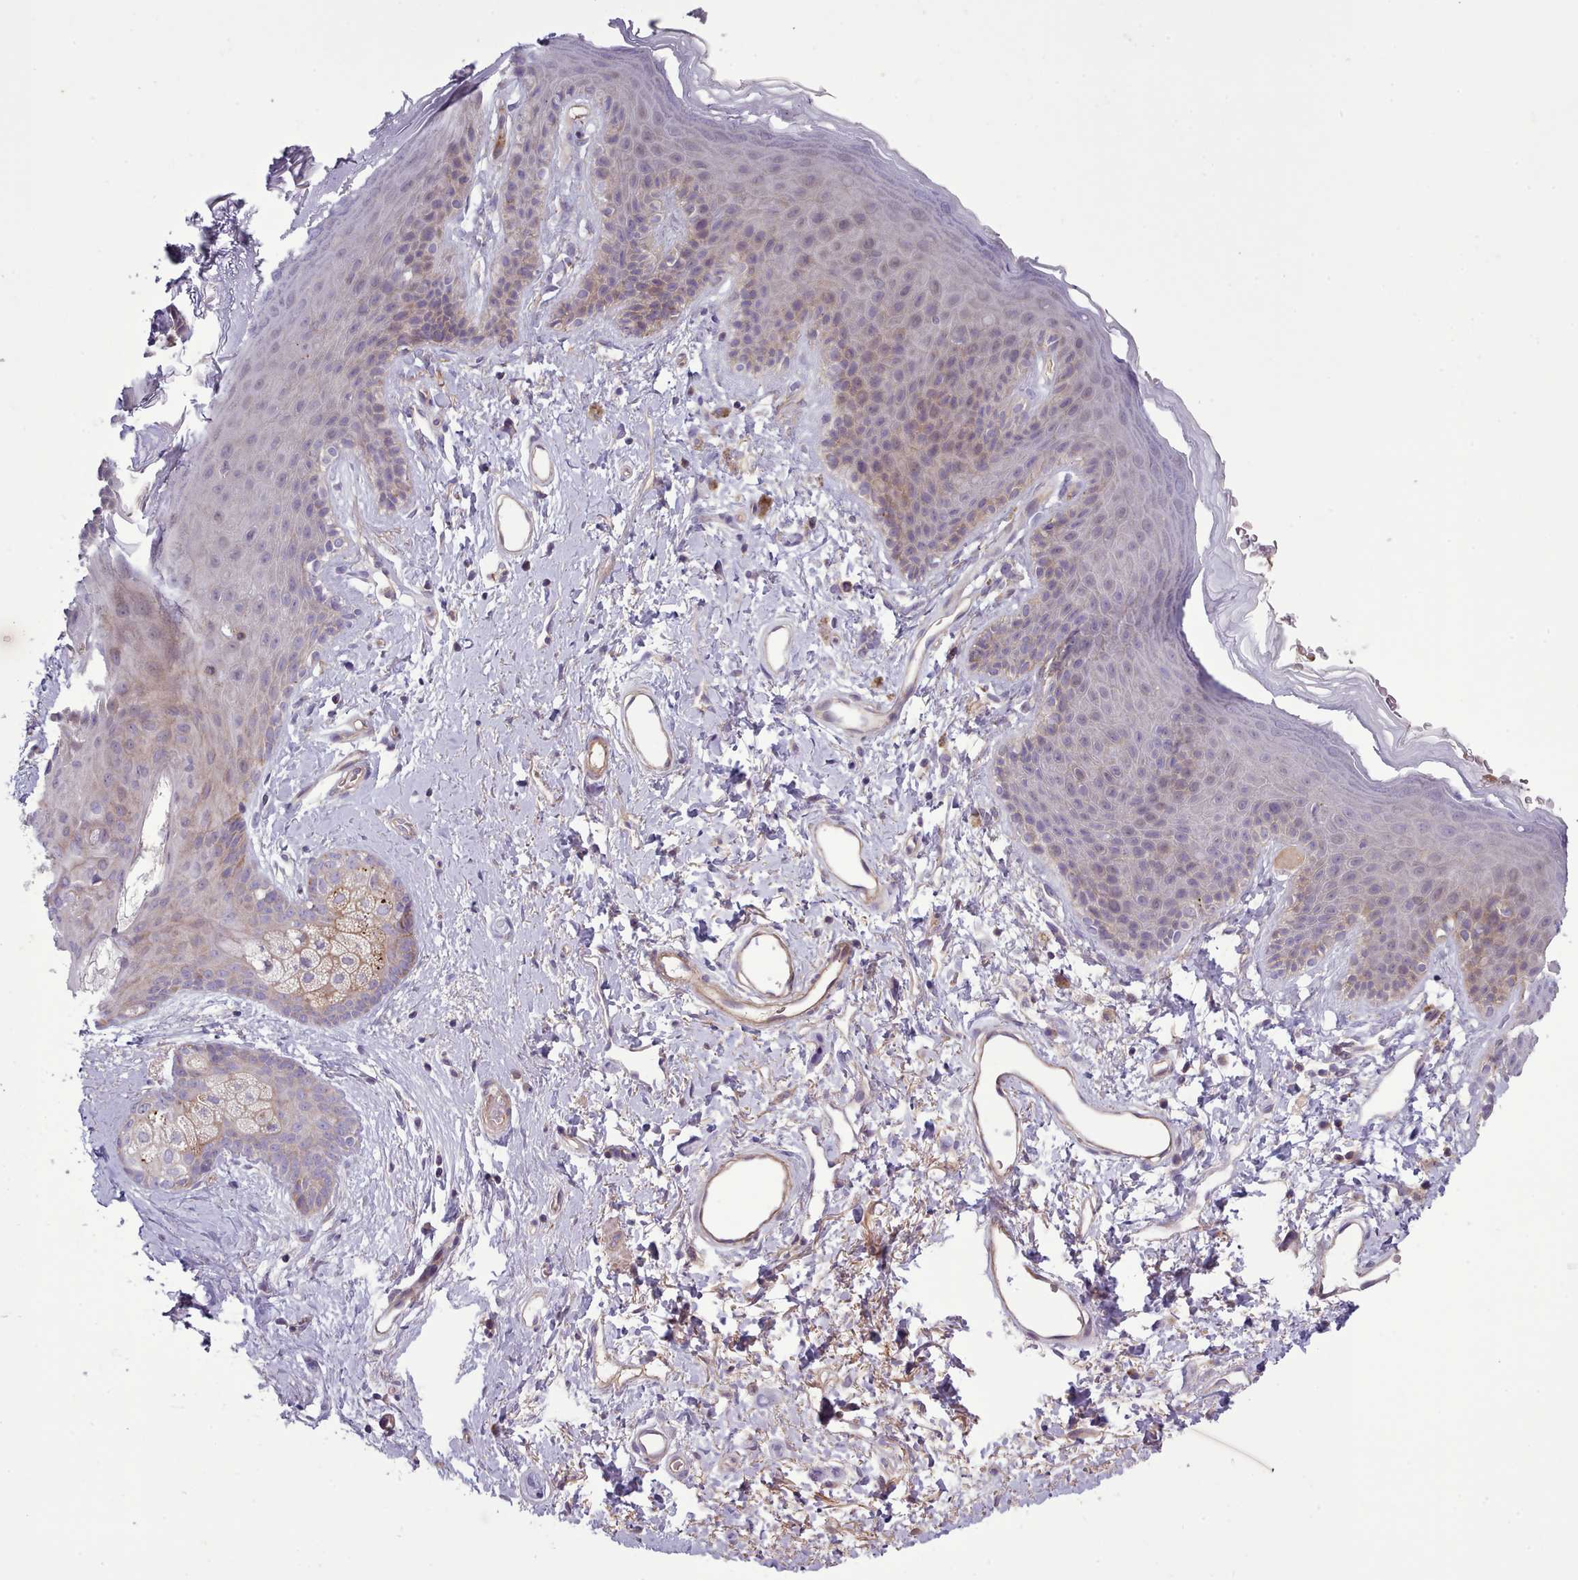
{"staining": {"intensity": "weak", "quantity": "<25%", "location": "cytoplasmic/membranous"}, "tissue": "skin", "cell_type": "Epidermal cells", "image_type": "normal", "snomed": [{"axis": "morphology", "description": "Normal tissue, NOS"}, {"axis": "topography", "description": "Anal"}], "caption": "An IHC micrograph of unremarkable skin is shown. There is no staining in epidermal cells of skin. (Immunohistochemistry, brightfield microscopy, high magnification).", "gene": "TENT4B", "patient": {"sex": "female", "age": 46}}